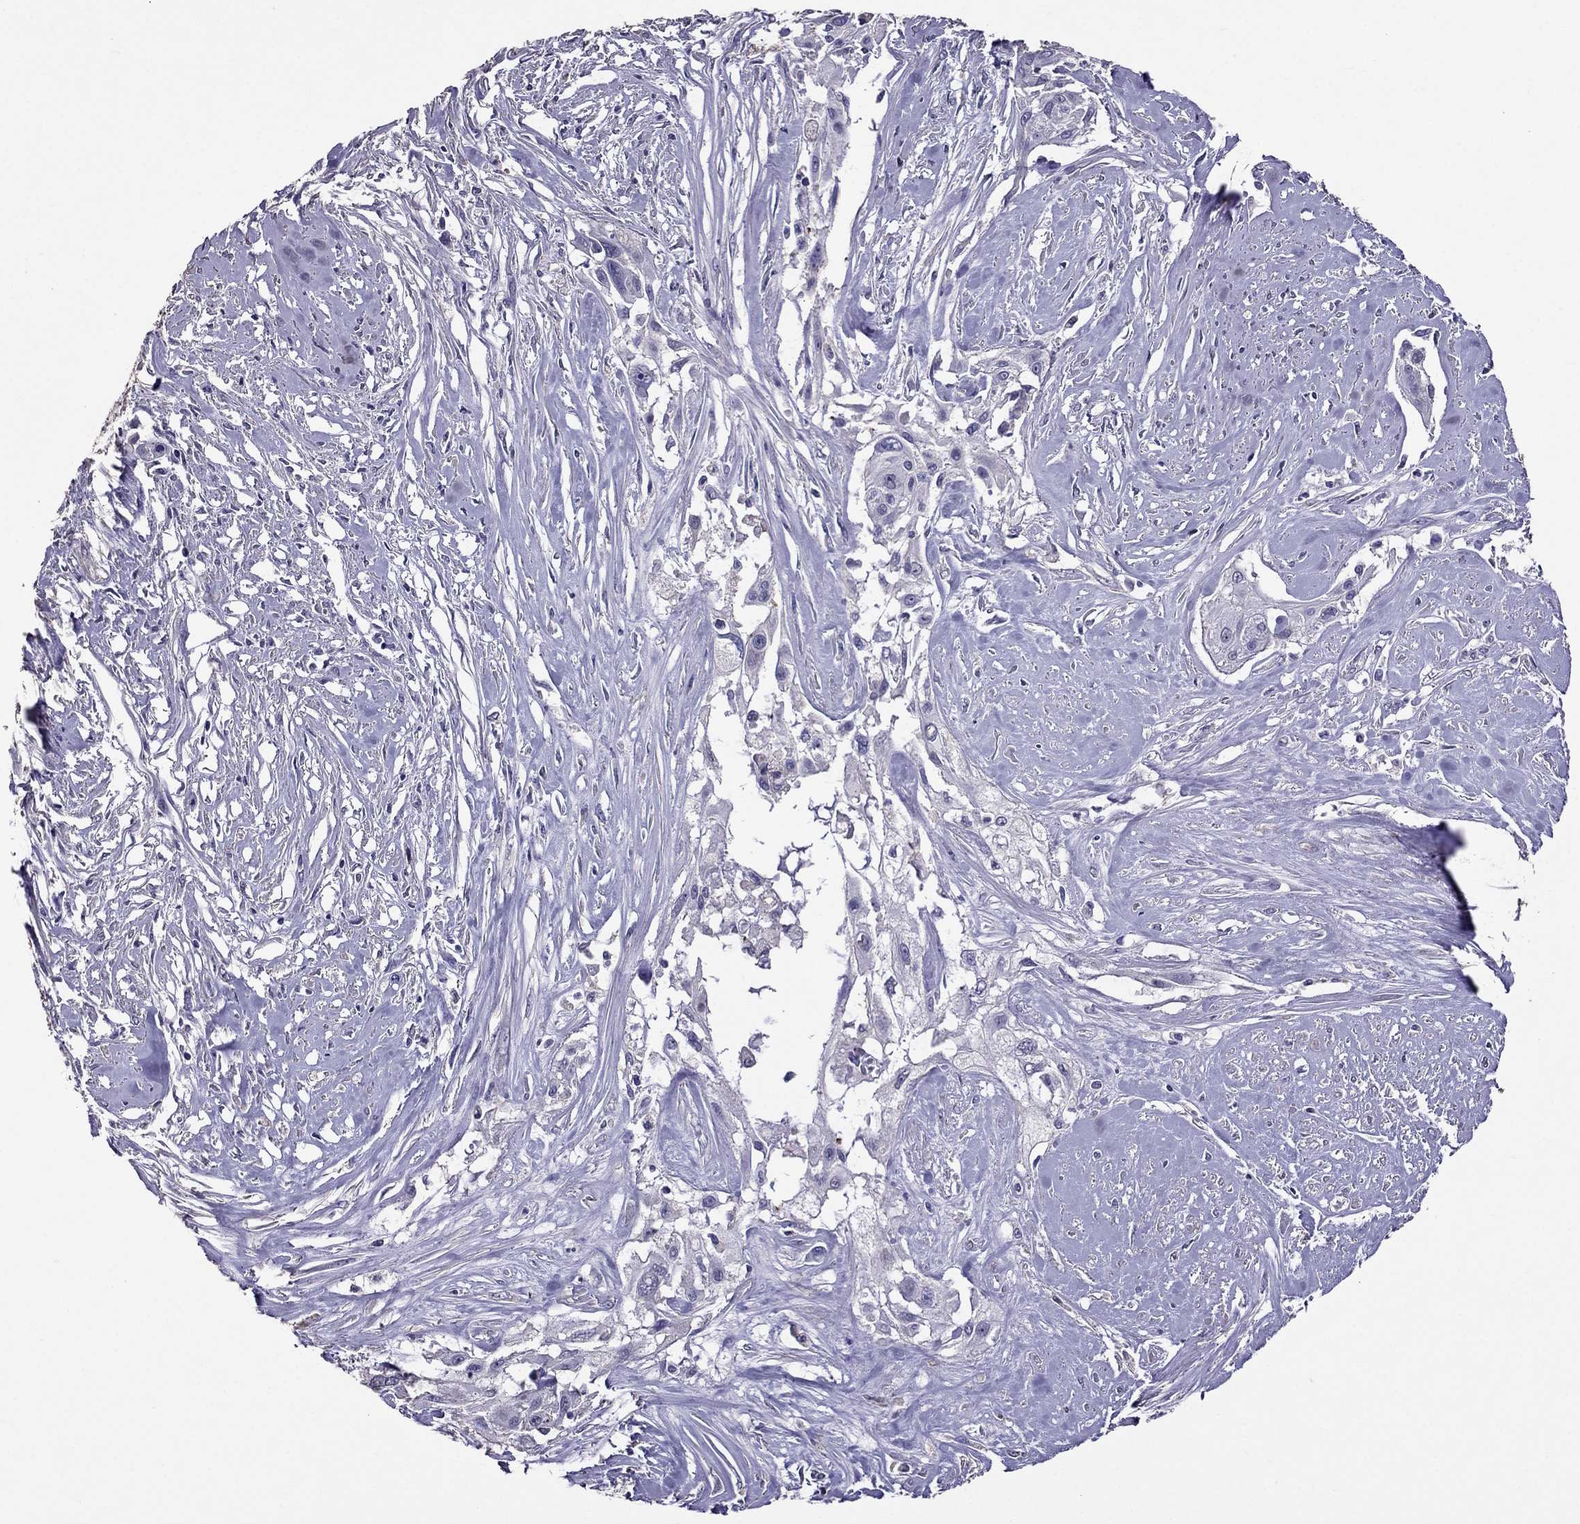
{"staining": {"intensity": "negative", "quantity": "none", "location": "none"}, "tissue": "cervical cancer", "cell_type": "Tumor cells", "image_type": "cancer", "snomed": [{"axis": "morphology", "description": "Squamous cell carcinoma, NOS"}, {"axis": "topography", "description": "Cervix"}], "caption": "This is a photomicrograph of immunohistochemistry staining of cervical cancer, which shows no positivity in tumor cells.", "gene": "NKX3-1", "patient": {"sex": "female", "age": 49}}